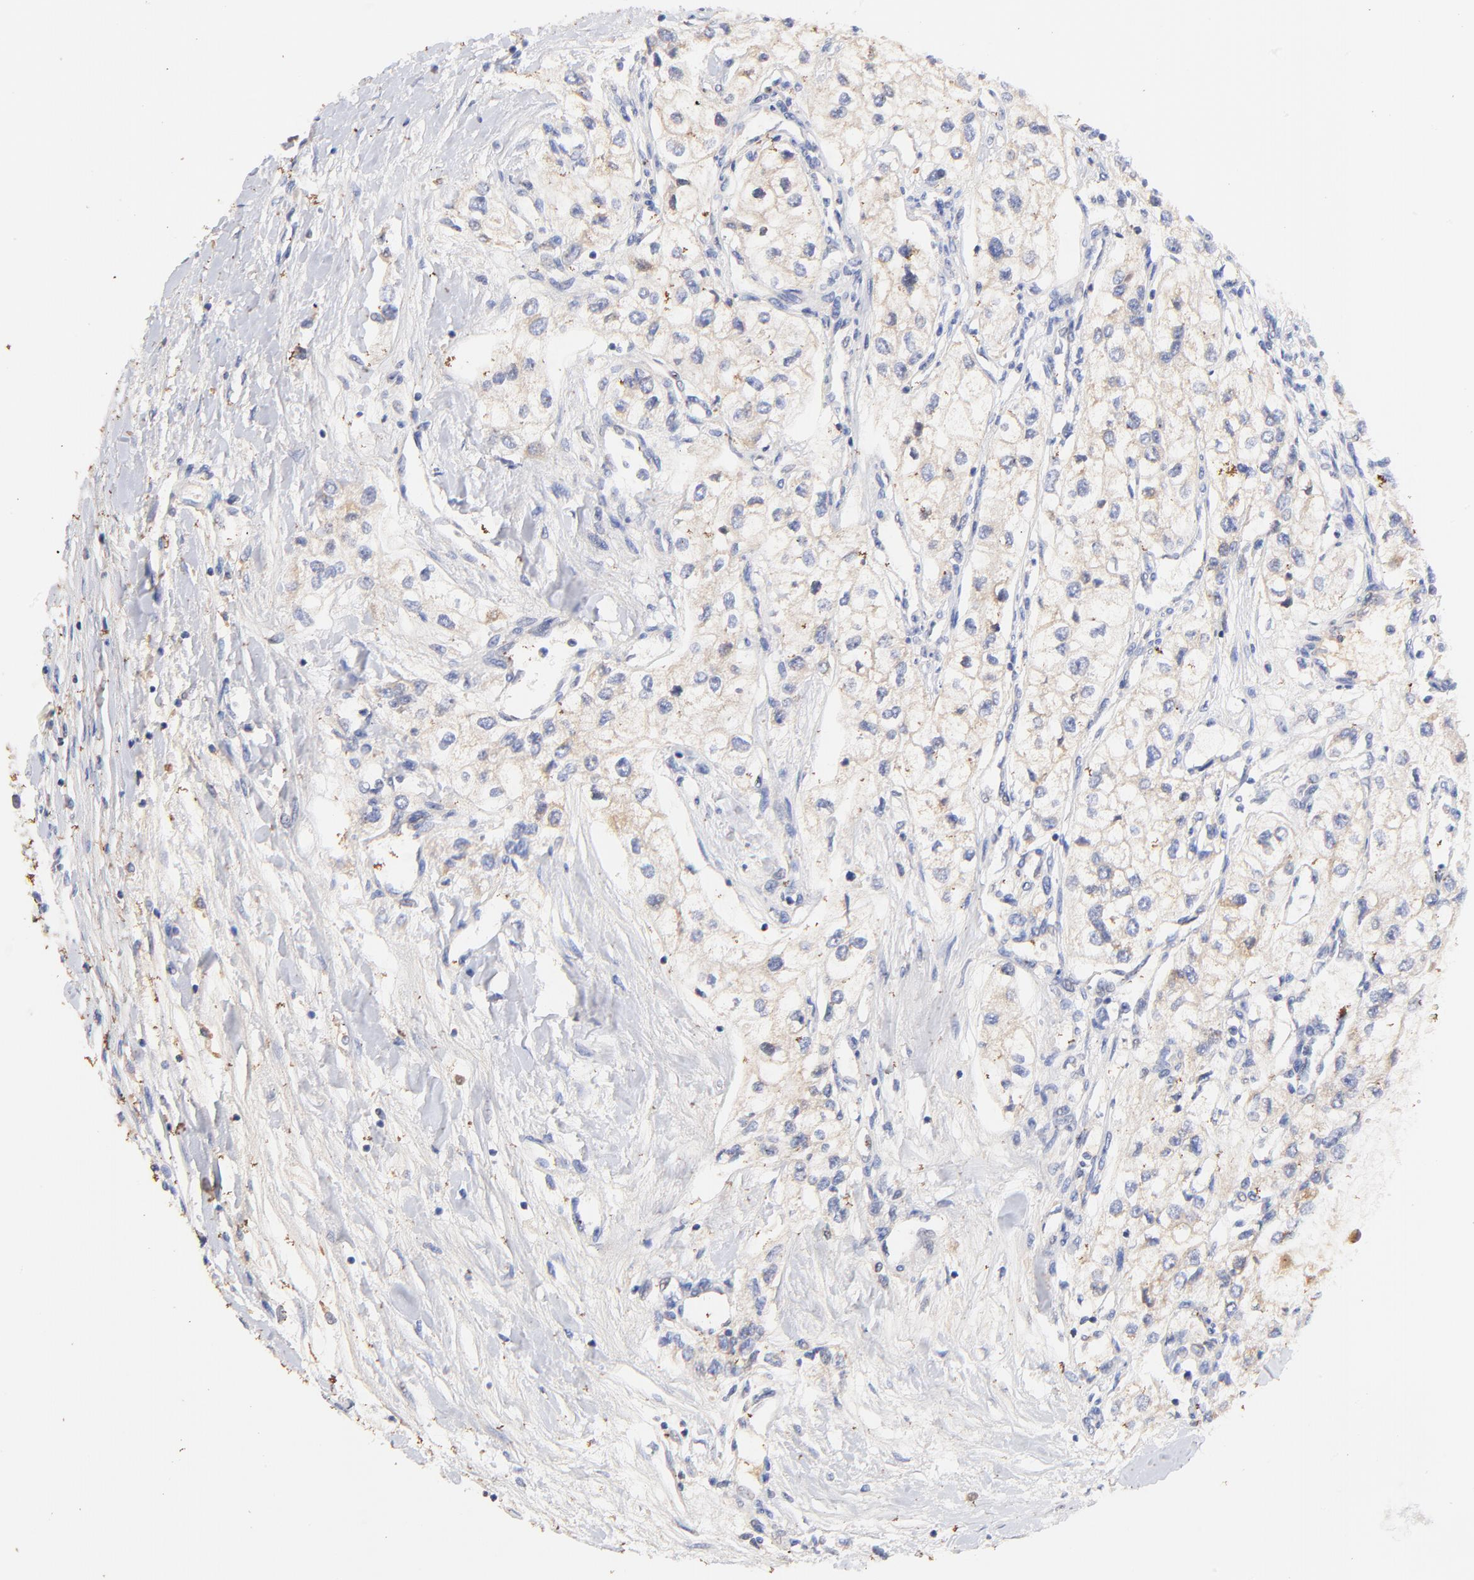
{"staining": {"intensity": "weak", "quantity": "<25%", "location": "cytoplasmic/membranous"}, "tissue": "renal cancer", "cell_type": "Tumor cells", "image_type": "cancer", "snomed": [{"axis": "morphology", "description": "Adenocarcinoma, NOS"}, {"axis": "topography", "description": "Kidney"}], "caption": "Immunohistochemistry of renal adenocarcinoma reveals no expression in tumor cells. Nuclei are stained in blue.", "gene": "IGLV7-43", "patient": {"sex": "male", "age": 57}}